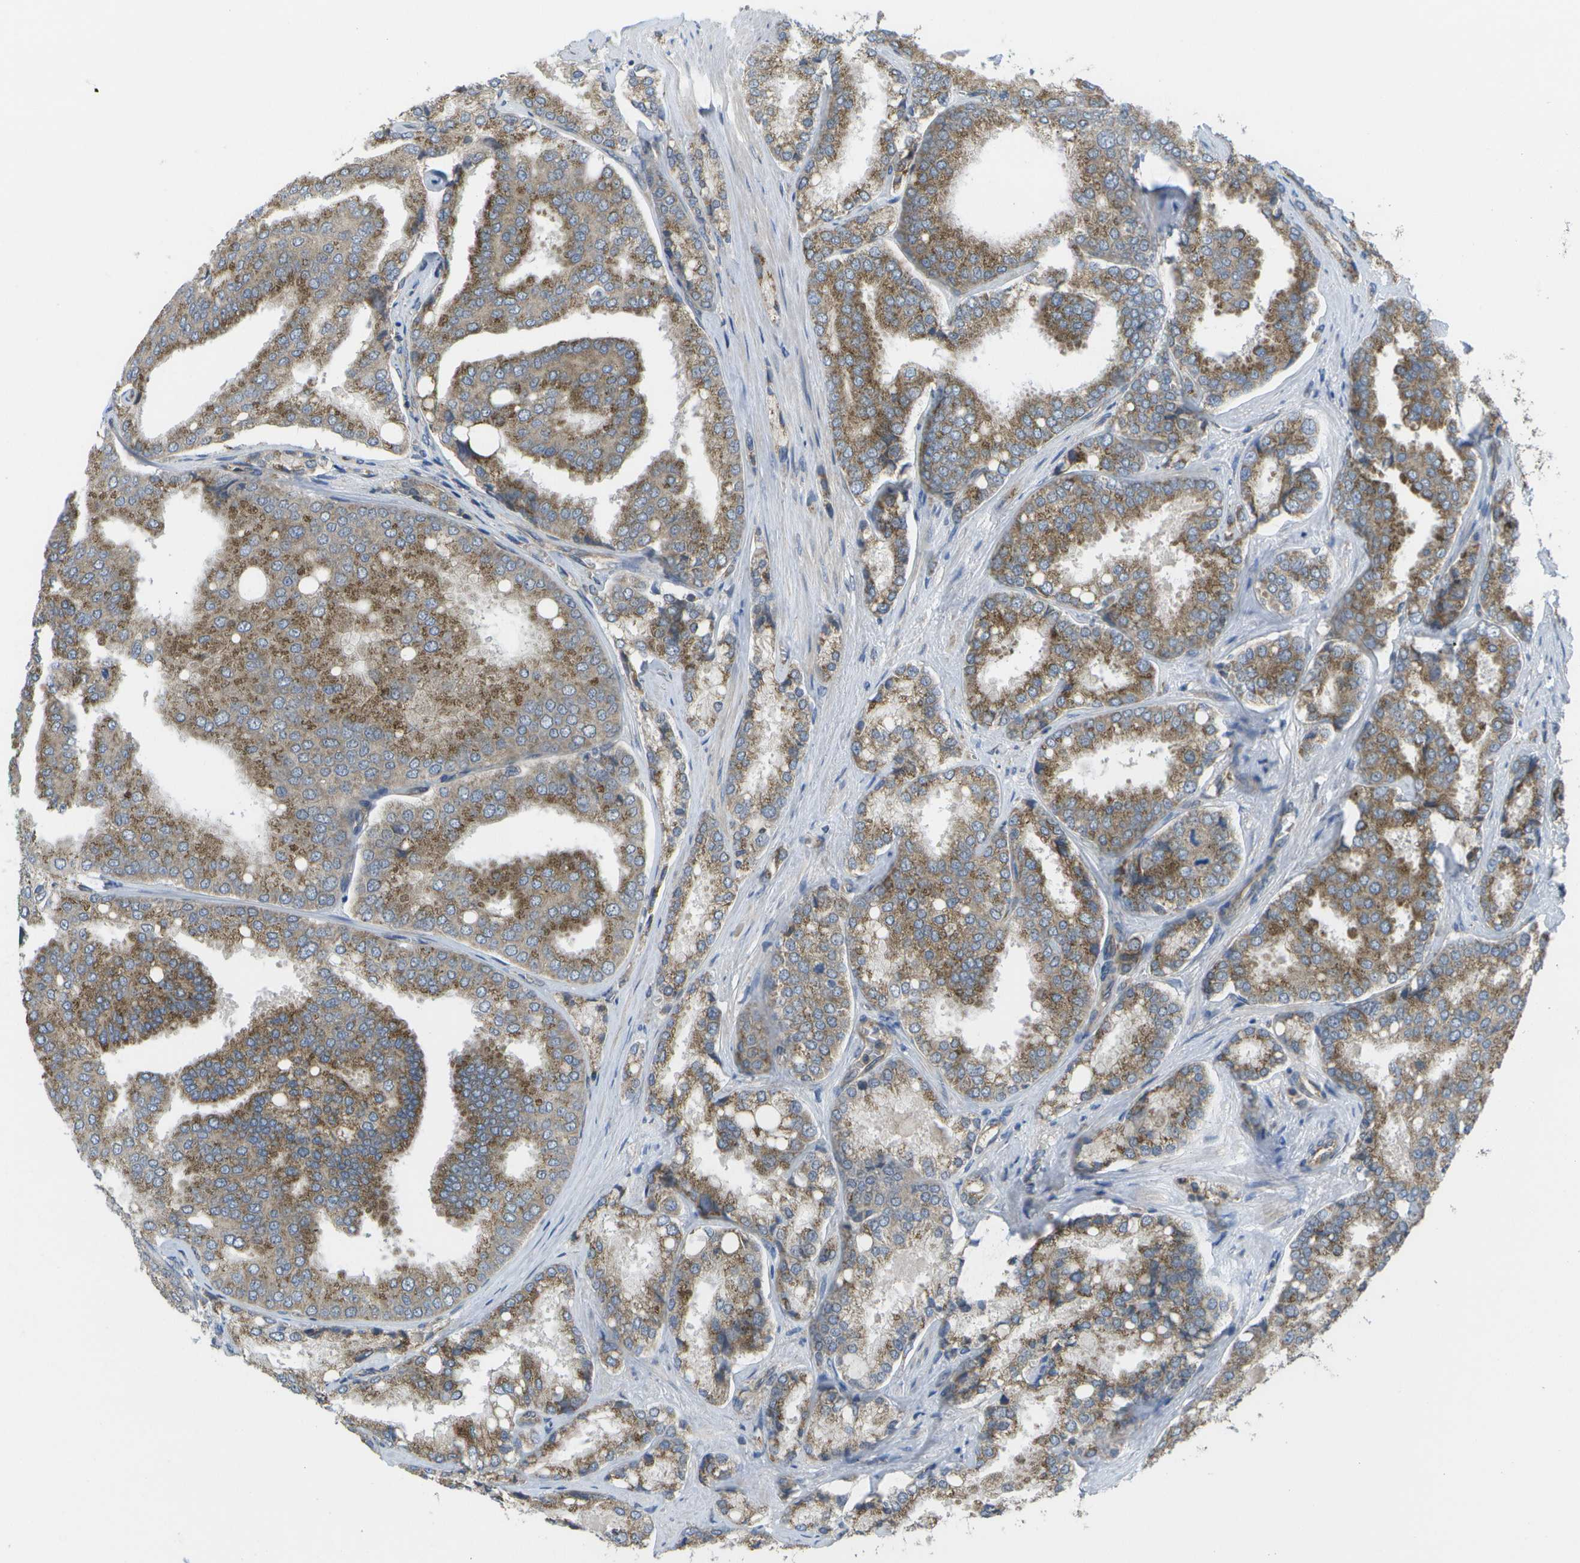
{"staining": {"intensity": "moderate", "quantity": ">75%", "location": "cytoplasmic/membranous"}, "tissue": "prostate cancer", "cell_type": "Tumor cells", "image_type": "cancer", "snomed": [{"axis": "morphology", "description": "Adenocarcinoma, High grade"}, {"axis": "topography", "description": "Prostate"}], "caption": "The immunohistochemical stain labels moderate cytoplasmic/membranous positivity in tumor cells of high-grade adenocarcinoma (prostate) tissue. Using DAB (3,3'-diaminobenzidine) (brown) and hematoxylin (blue) stains, captured at high magnification using brightfield microscopy.", "gene": "DPM3", "patient": {"sex": "male", "age": 50}}